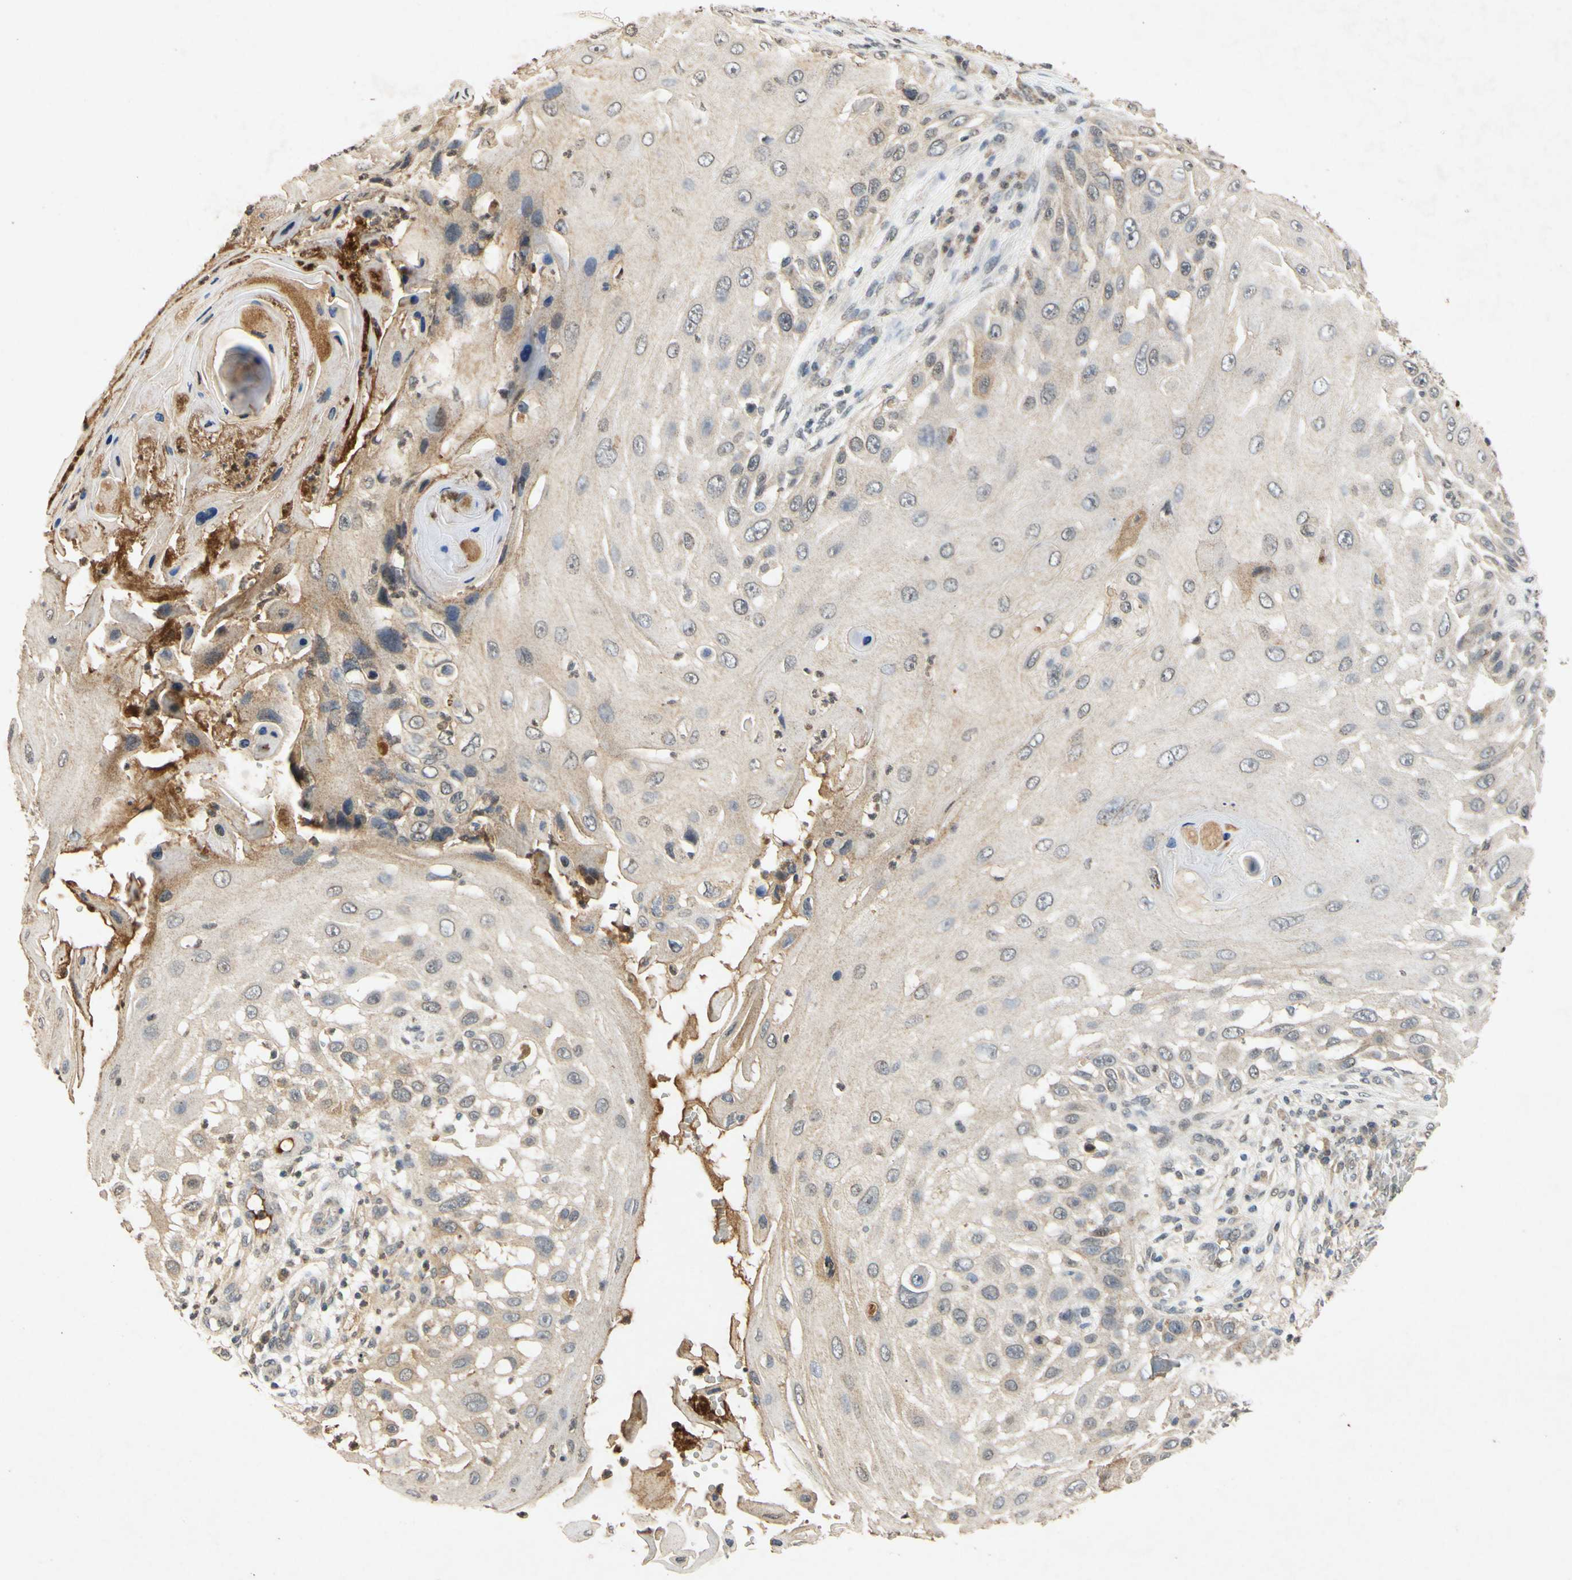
{"staining": {"intensity": "weak", "quantity": "<25%", "location": "cytoplasmic/membranous"}, "tissue": "skin cancer", "cell_type": "Tumor cells", "image_type": "cancer", "snomed": [{"axis": "morphology", "description": "Squamous cell carcinoma, NOS"}, {"axis": "topography", "description": "Skin"}], "caption": "This histopathology image is of skin cancer (squamous cell carcinoma) stained with IHC to label a protein in brown with the nuclei are counter-stained blue. There is no expression in tumor cells.", "gene": "CP", "patient": {"sex": "female", "age": 44}}